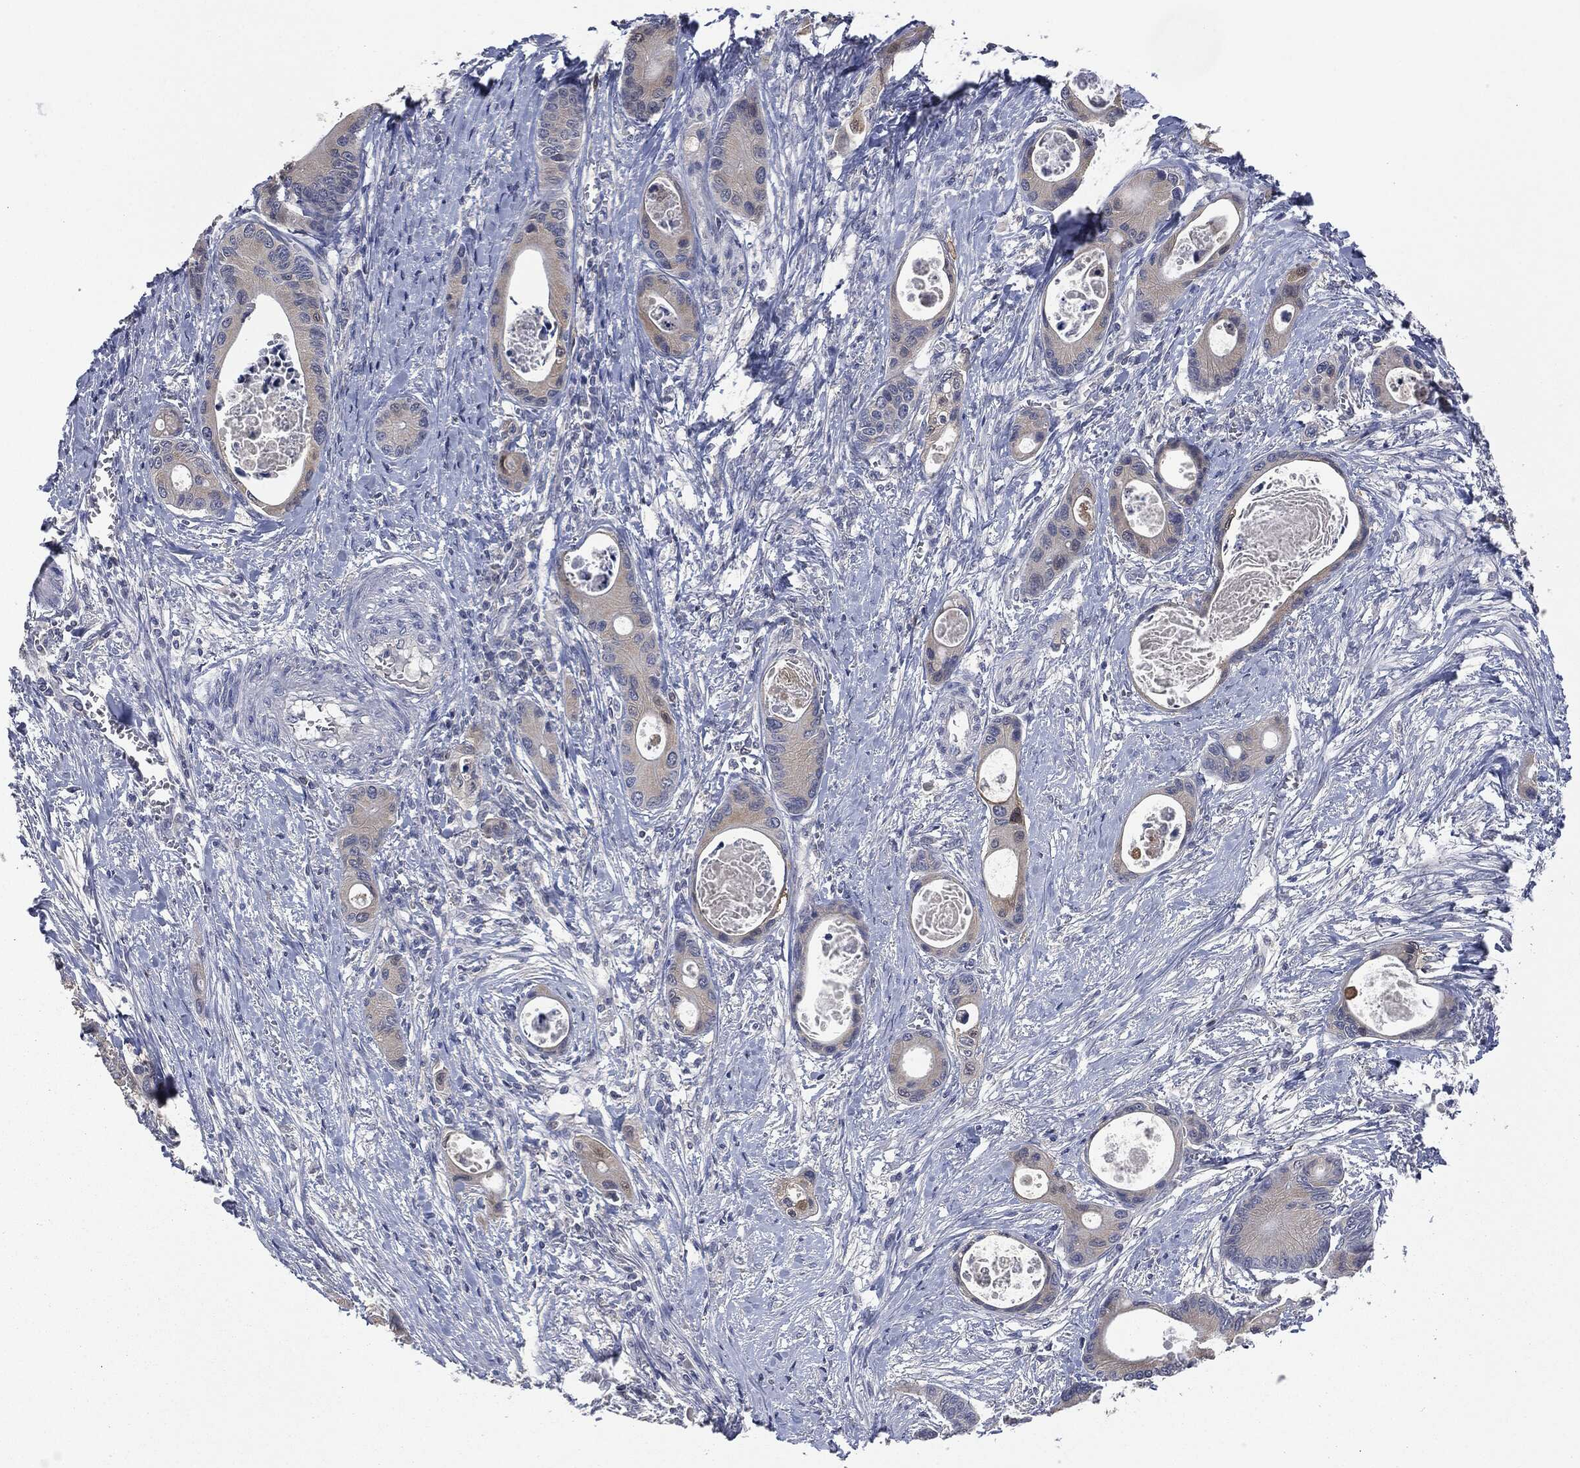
{"staining": {"intensity": "weak", "quantity": "<25%", "location": "cytoplasmic/membranous"}, "tissue": "colorectal cancer", "cell_type": "Tumor cells", "image_type": "cancer", "snomed": [{"axis": "morphology", "description": "Adenocarcinoma, NOS"}, {"axis": "topography", "description": "Colon"}], "caption": "The histopathology image reveals no staining of tumor cells in colorectal cancer (adenocarcinoma).", "gene": "IL1RN", "patient": {"sex": "female", "age": 78}}